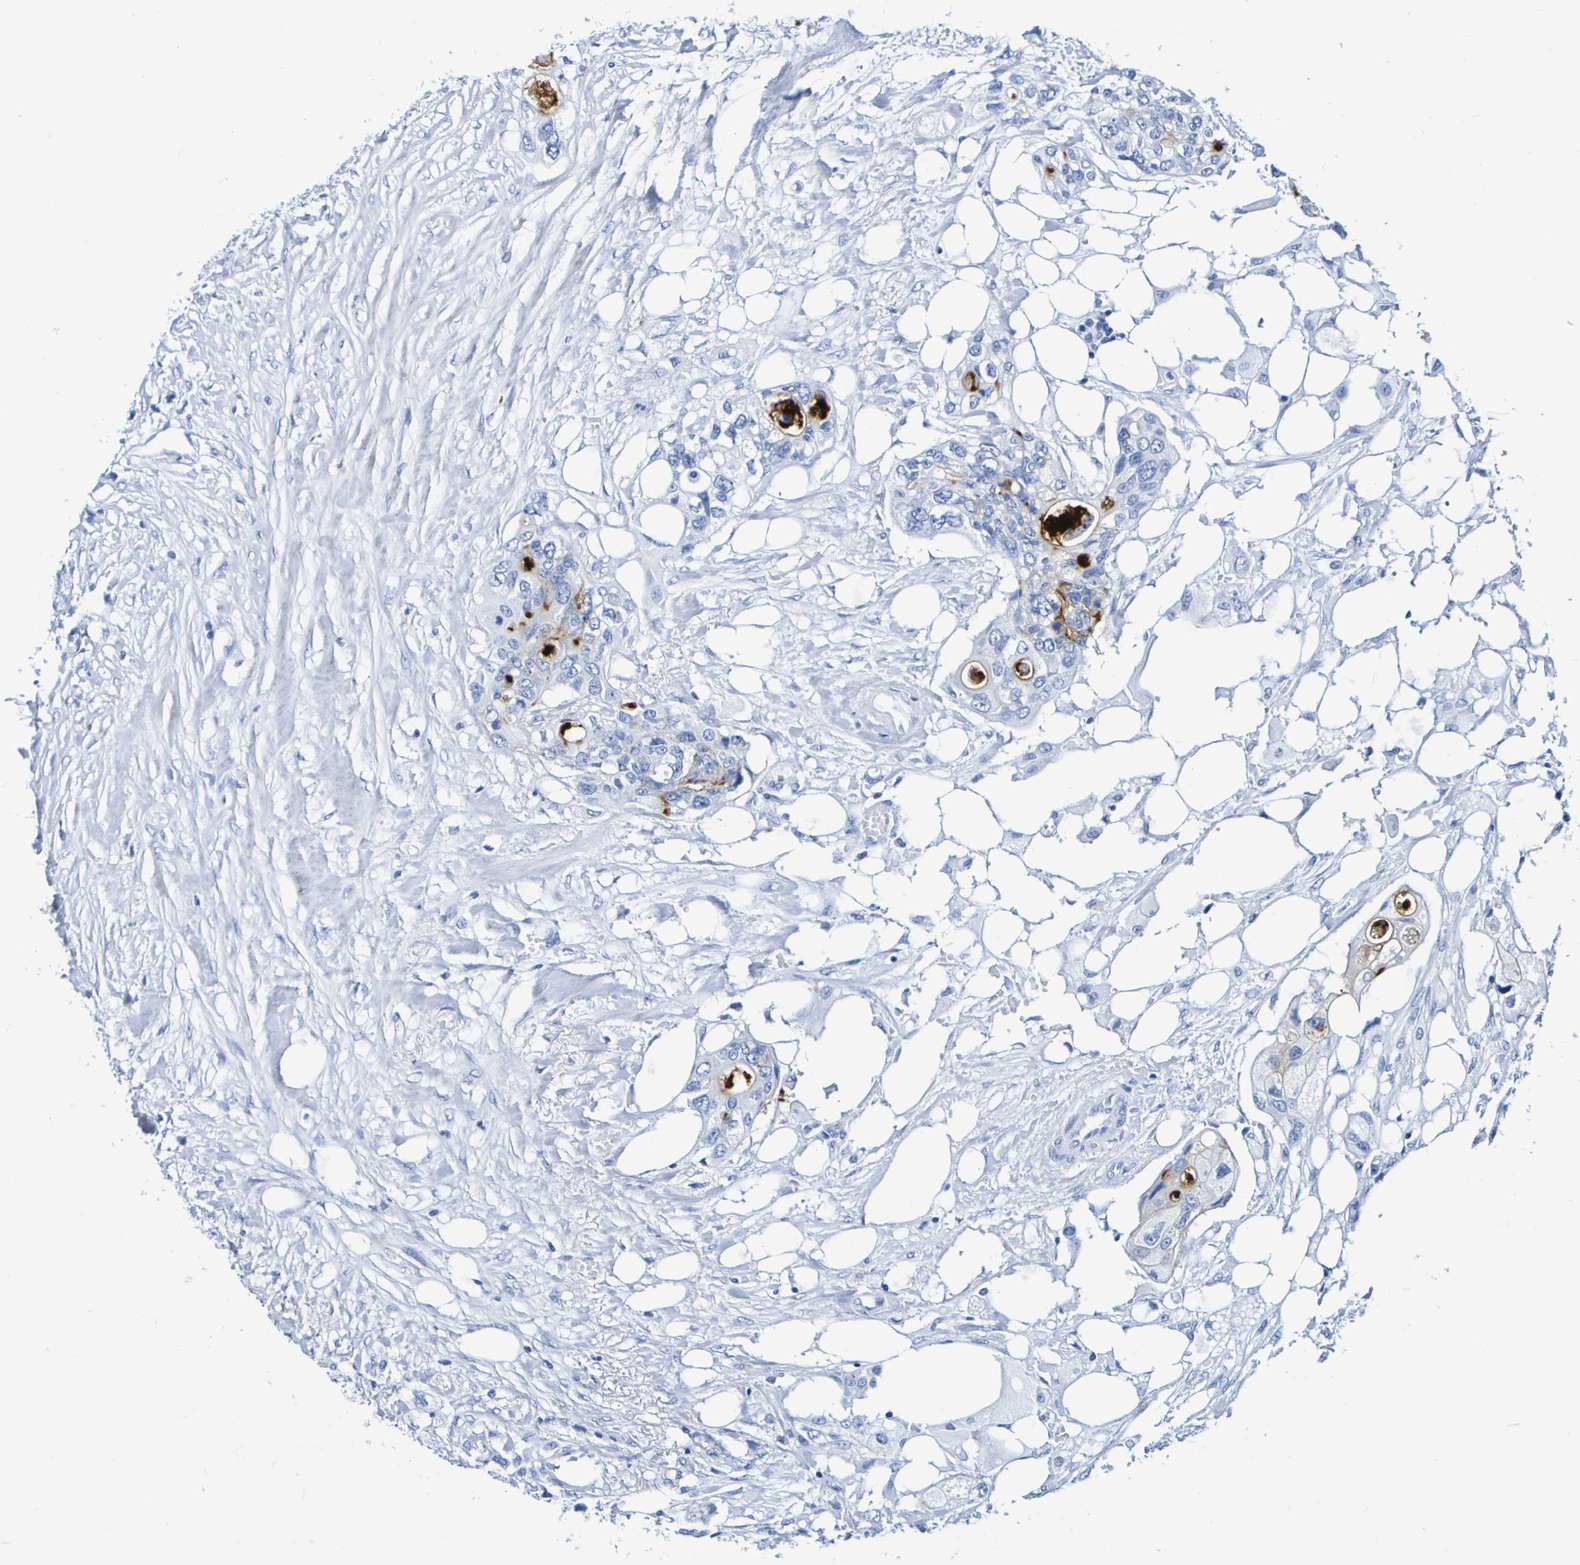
{"staining": {"intensity": "negative", "quantity": "none", "location": "none"}, "tissue": "colorectal cancer", "cell_type": "Tumor cells", "image_type": "cancer", "snomed": [{"axis": "morphology", "description": "Adenocarcinoma, NOS"}, {"axis": "topography", "description": "Colon"}], "caption": "High power microscopy histopathology image of an IHC micrograph of adenocarcinoma (colorectal), revealing no significant positivity in tumor cells.", "gene": "DPEP1", "patient": {"sex": "female", "age": 57}}